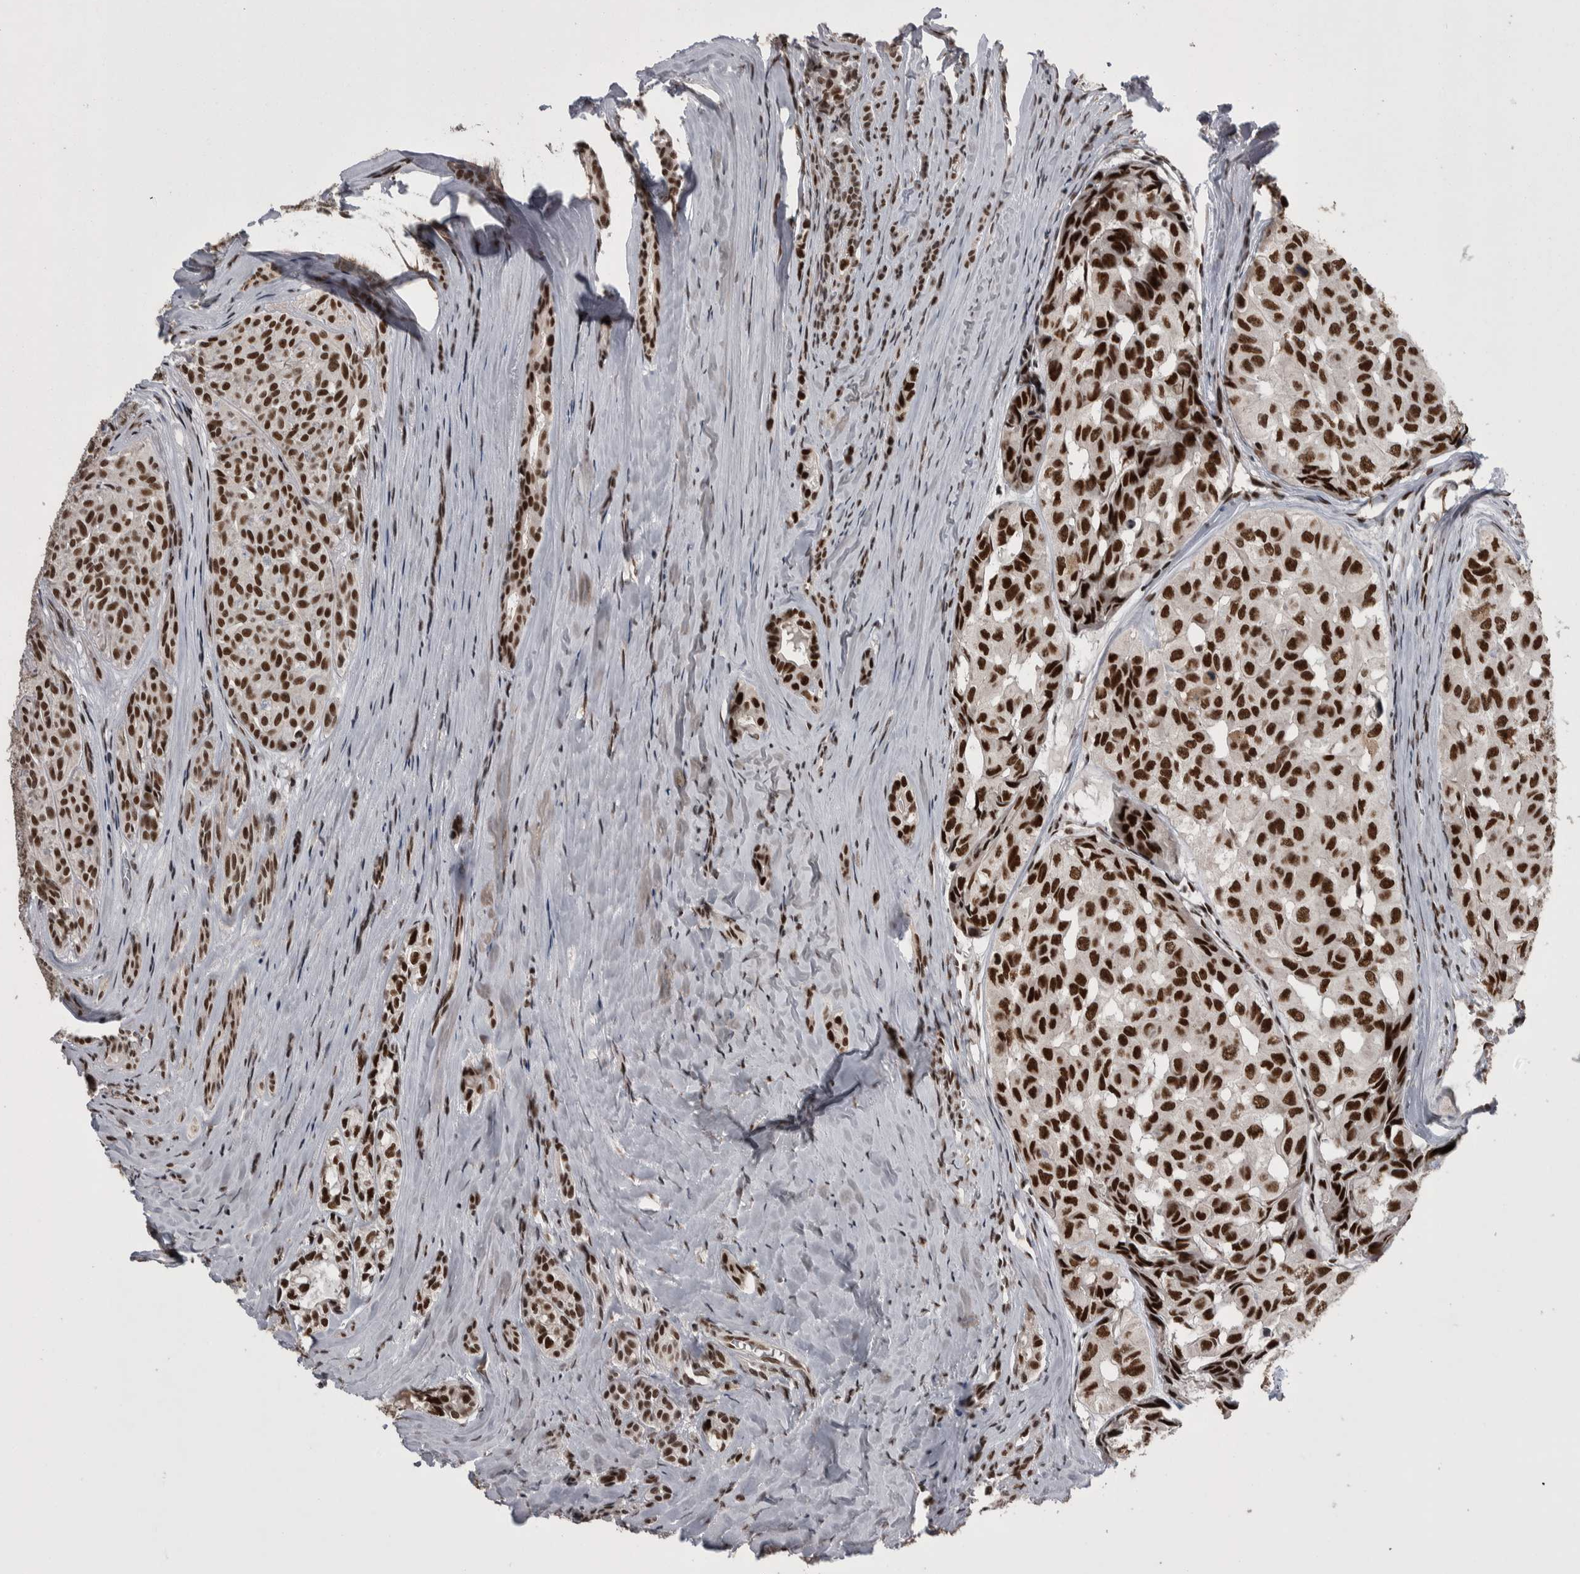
{"staining": {"intensity": "strong", "quantity": ">75%", "location": "nuclear"}, "tissue": "head and neck cancer", "cell_type": "Tumor cells", "image_type": "cancer", "snomed": [{"axis": "morphology", "description": "Adenocarcinoma, NOS"}, {"axis": "topography", "description": "Salivary gland, NOS"}, {"axis": "topography", "description": "Head-Neck"}], "caption": "An image showing strong nuclear expression in approximately >75% of tumor cells in head and neck adenocarcinoma, as visualized by brown immunohistochemical staining.", "gene": "DMTF1", "patient": {"sex": "female", "age": 76}}